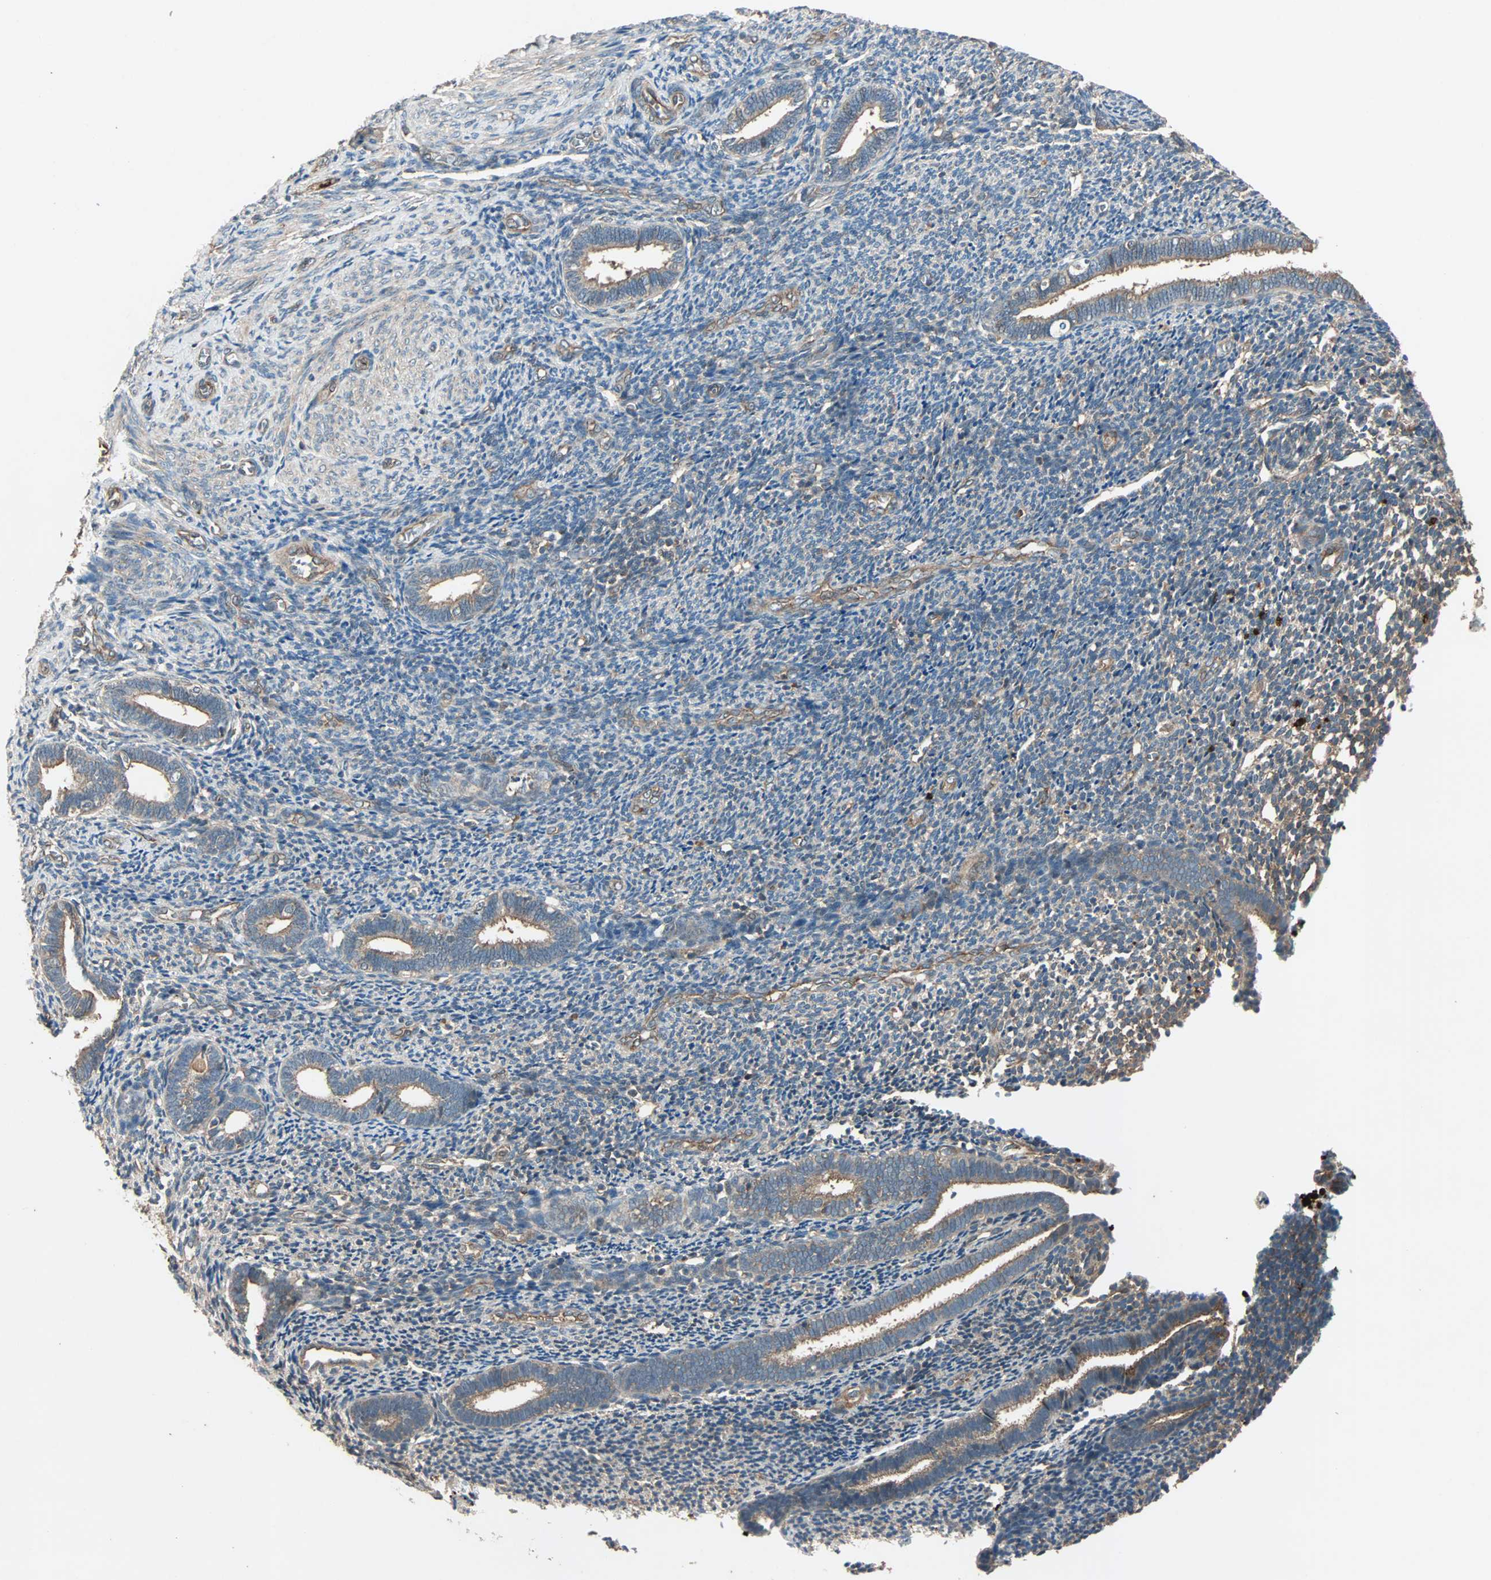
{"staining": {"intensity": "weak", "quantity": "25%-75%", "location": "cytoplasmic/membranous"}, "tissue": "endometrium", "cell_type": "Cells in endometrial stroma", "image_type": "normal", "snomed": [{"axis": "morphology", "description": "Normal tissue, NOS"}, {"axis": "topography", "description": "Endometrium"}], "caption": "Approximately 25%-75% of cells in endometrial stroma in normal endometrium show weak cytoplasmic/membranous protein expression as visualized by brown immunohistochemical staining.", "gene": "GCK", "patient": {"sex": "female", "age": 27}}